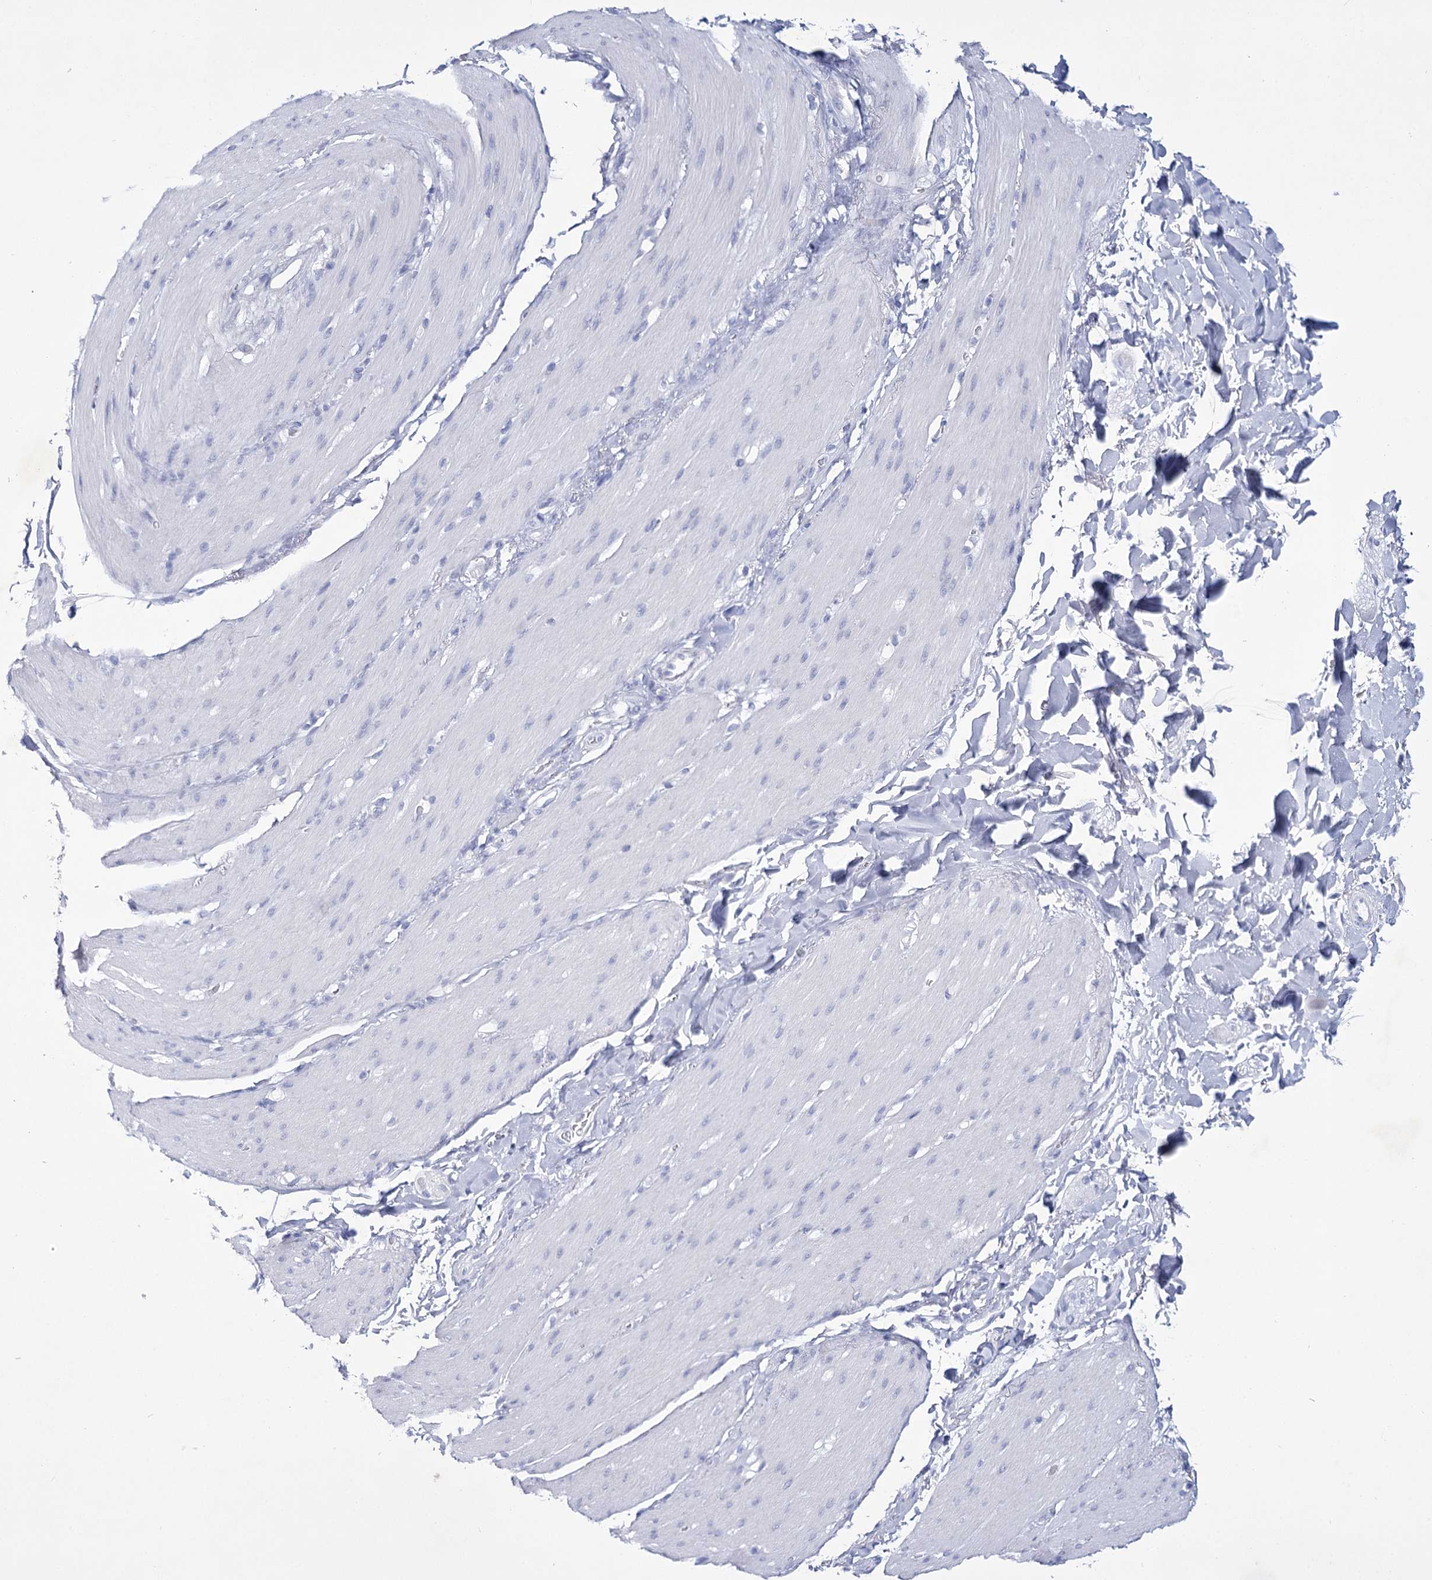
{"staining": {"intensity": "negative", "quantity": "none", "location": "none"}, "tissue": "smooth muscle", "cell_type": "Smooth muscle cells", "image_type": "normal", "snomed": [{"axis": "morphology", "description": "Normal tissue, NOS"}, {"axis": "topography", "description": "Smooth muscle"}, {"axis": "topography", "description": "Small intestine"}], "caption": "Immunohistochemistry micrograph of normal human smooth muscle stained for a protein (brown), which demonstrates no staining in smooth muscle cells. (DAB IHC, high magnification).", "gene": "RNF186", "patient": {"sex": "female", "age": 84}}